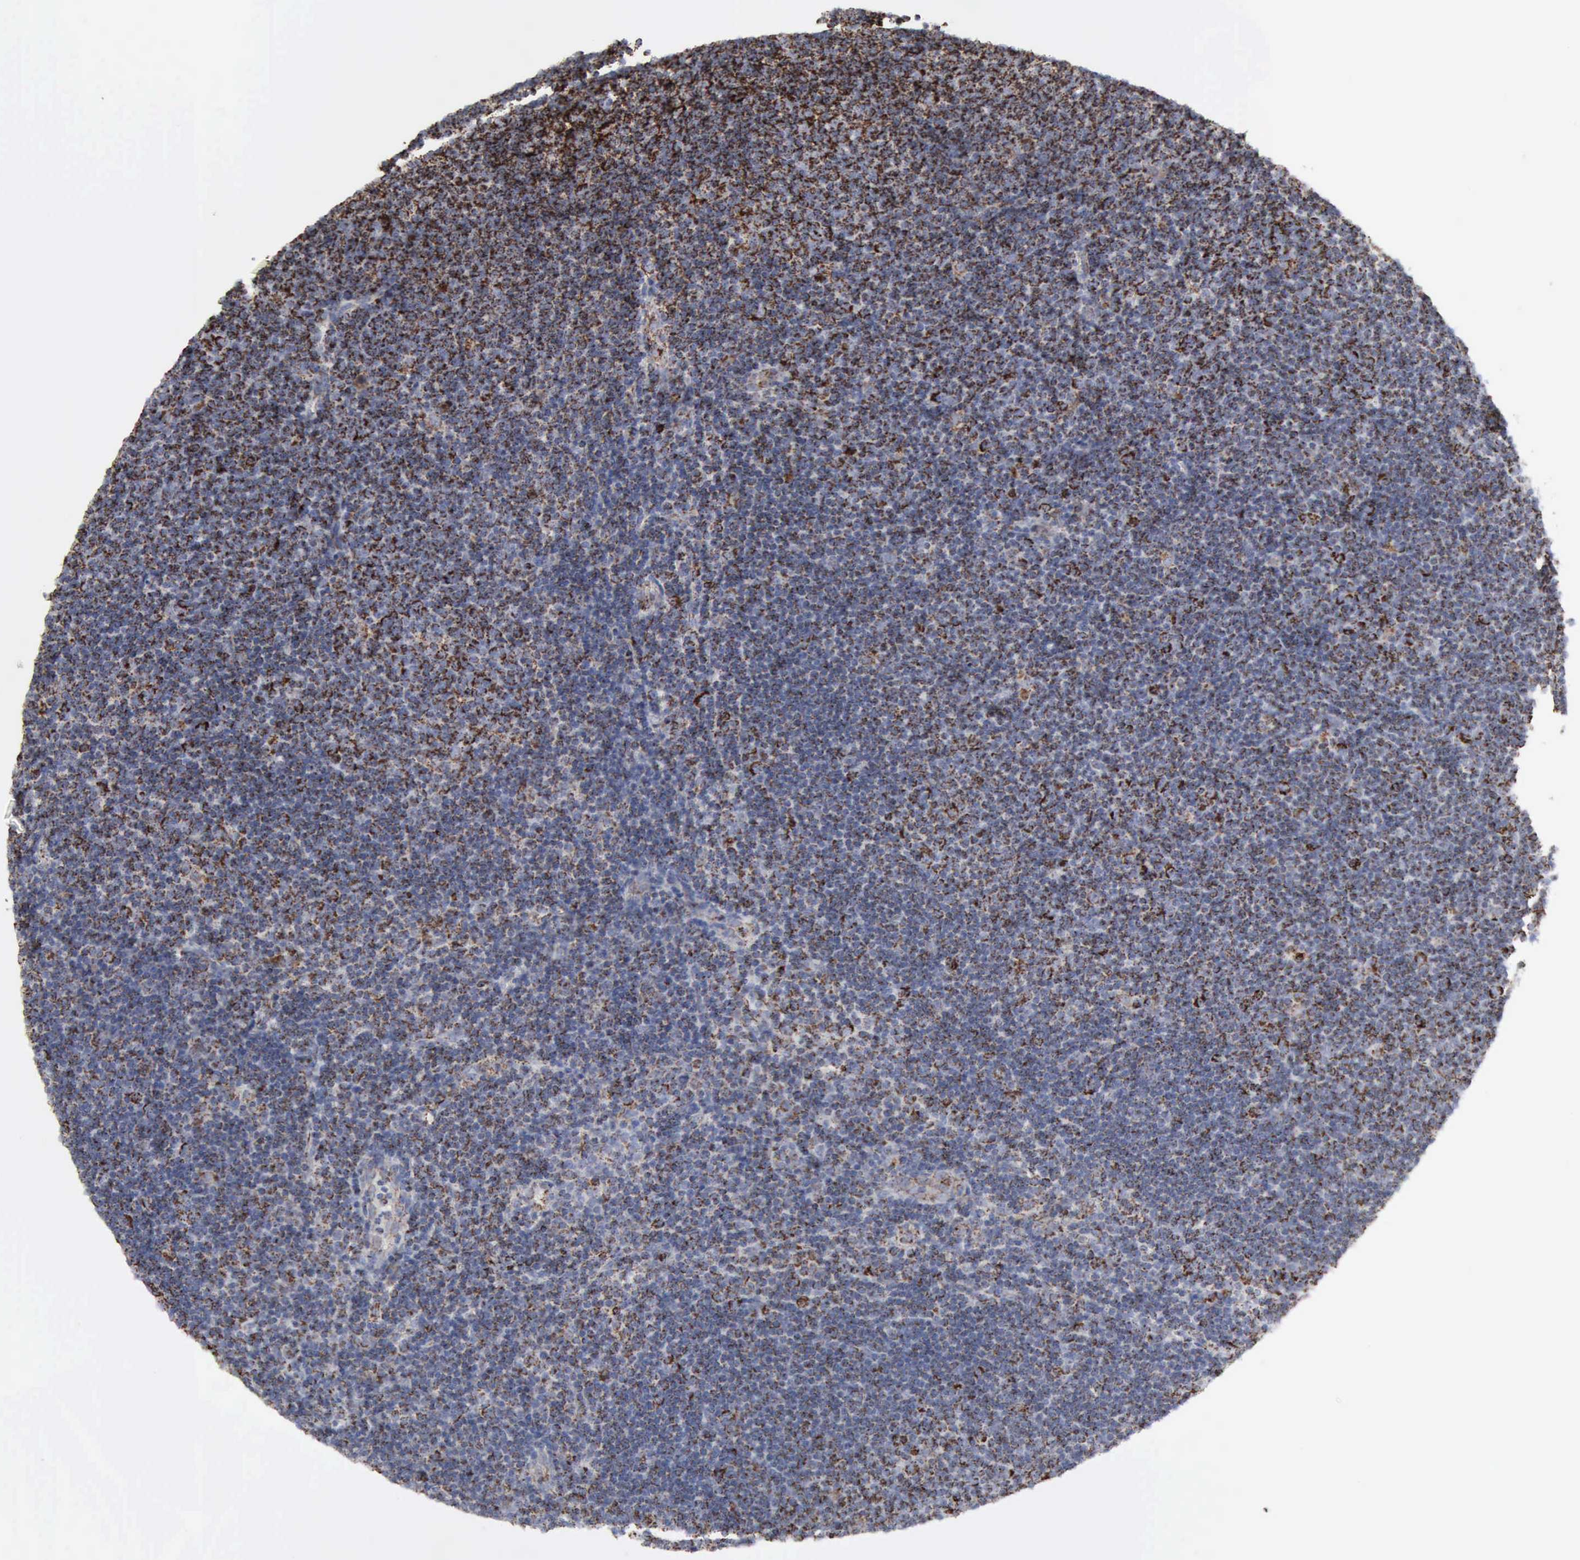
{"staining": {"intensity": "moderate", "quantity": "25%-75%", "location": "cytoplasmic/membranous"}, "tissue": "lymphoma", "cell_type": "Tumor cells", "image_type": "cancer", "snomed": [{"axis": "morphology", "description": "Malignant lymphoma, non-Hodgkin's type, Low grade"}, {"axis": "topography", "description": "Lymph node"}], "caption": "This image displays malignant lymphoma, non-Hodgkin's type (low-grade) stained with IHC to label a protein in brown. The cytoplasmic/membranous of tumor cells show moderate positivity for the protein. Nuclei are counter-stained blue.", "gene": "ACO2", "patient": {"sex": "male", "age": 49}}